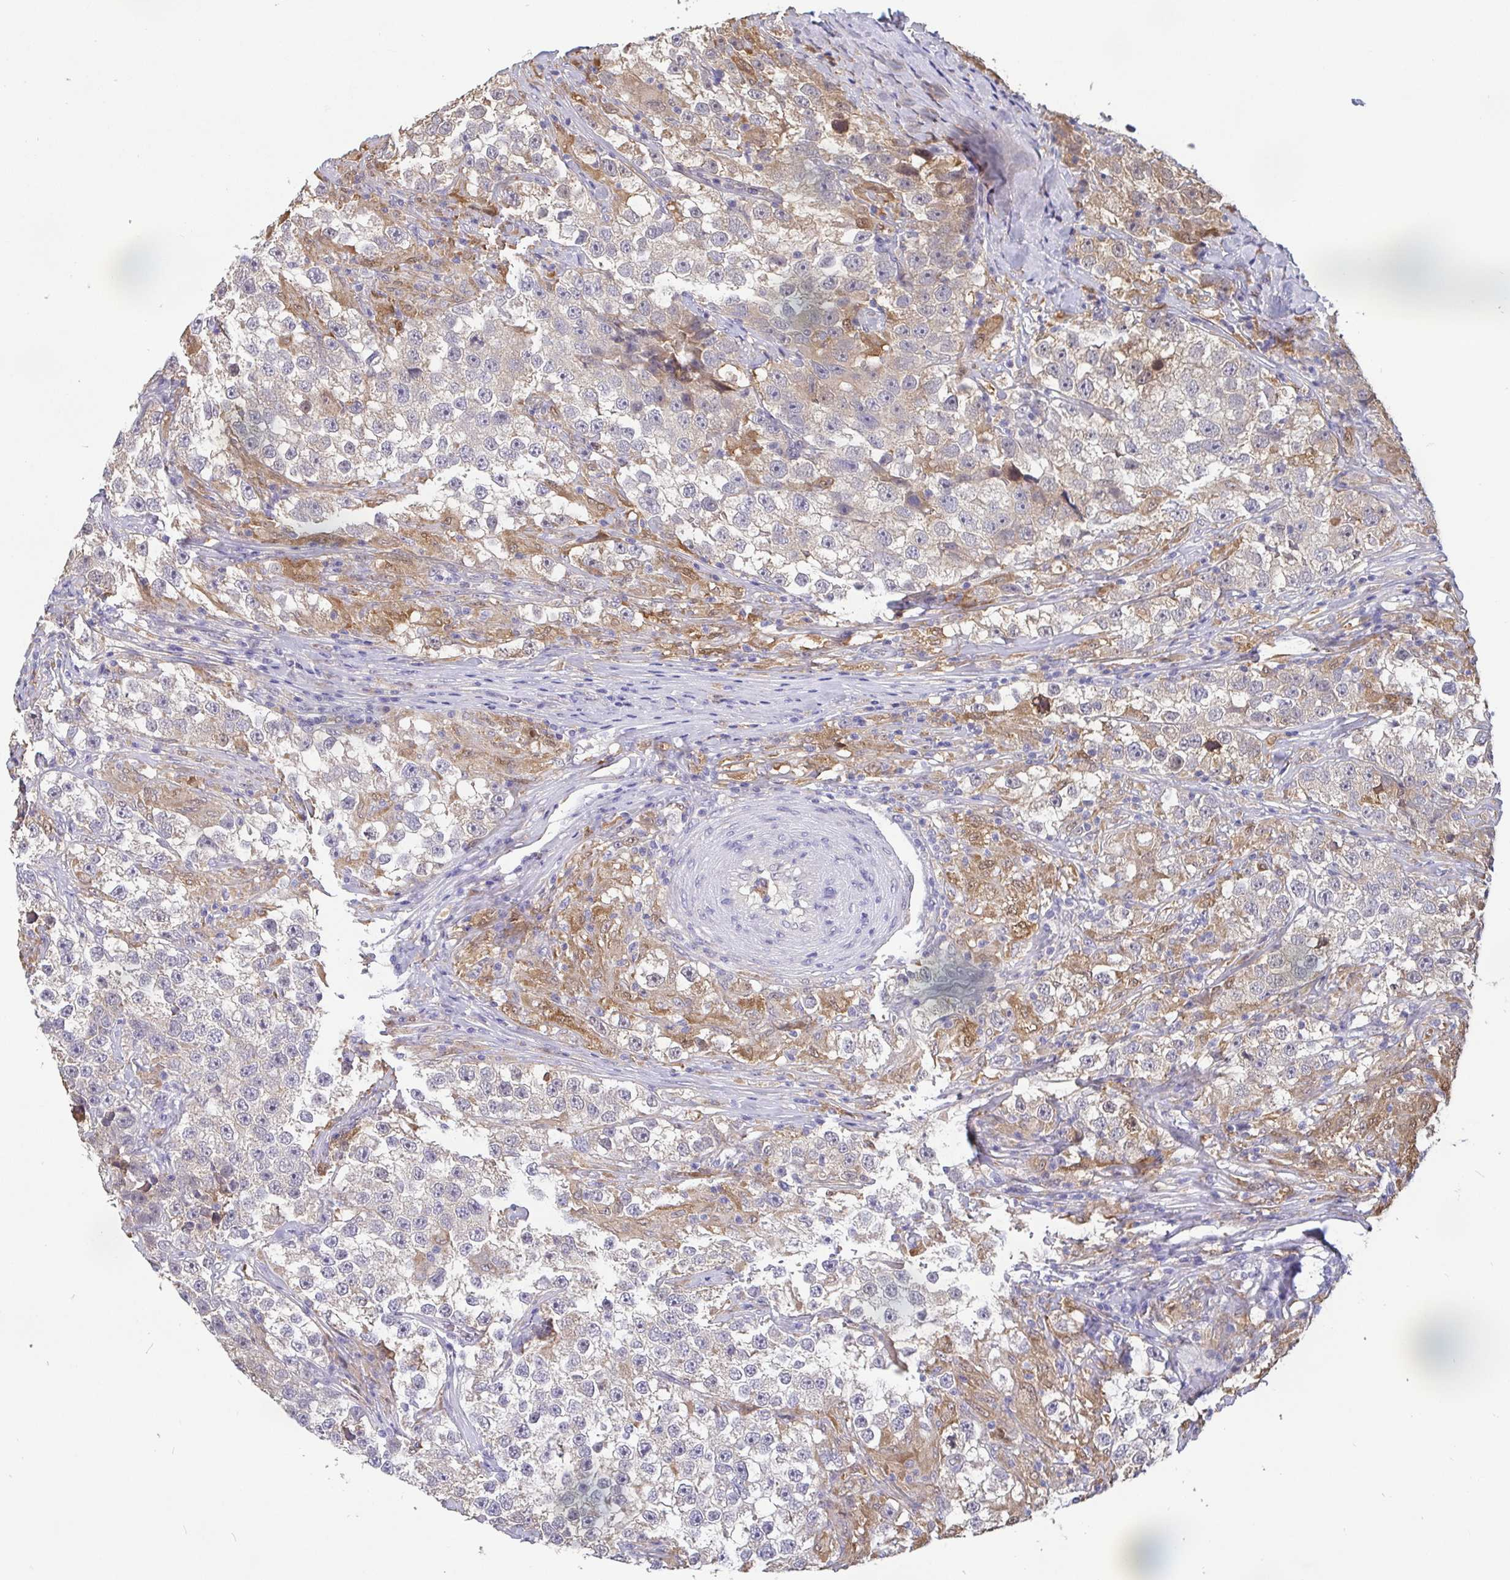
{"staining": {"intensity": "negative", "quantity": "none", "location": "none"}, "tissue": "testis cancer", "cell_type": "Tumor cells", "image_type": "cancer", "snomed": [{"axis": "morphology", "description": "Seminoma, NOS"}, {"axis": "topography", "description": "Testis"}], "caption": "High power microscopy micrograph of an immunohistochemistry (IHC) photomicrograph of seminoma (testis), revealing no significant staining in tumor cells.", "gene": "IDH1", "patient": {"sex": "male", "age": 46}}